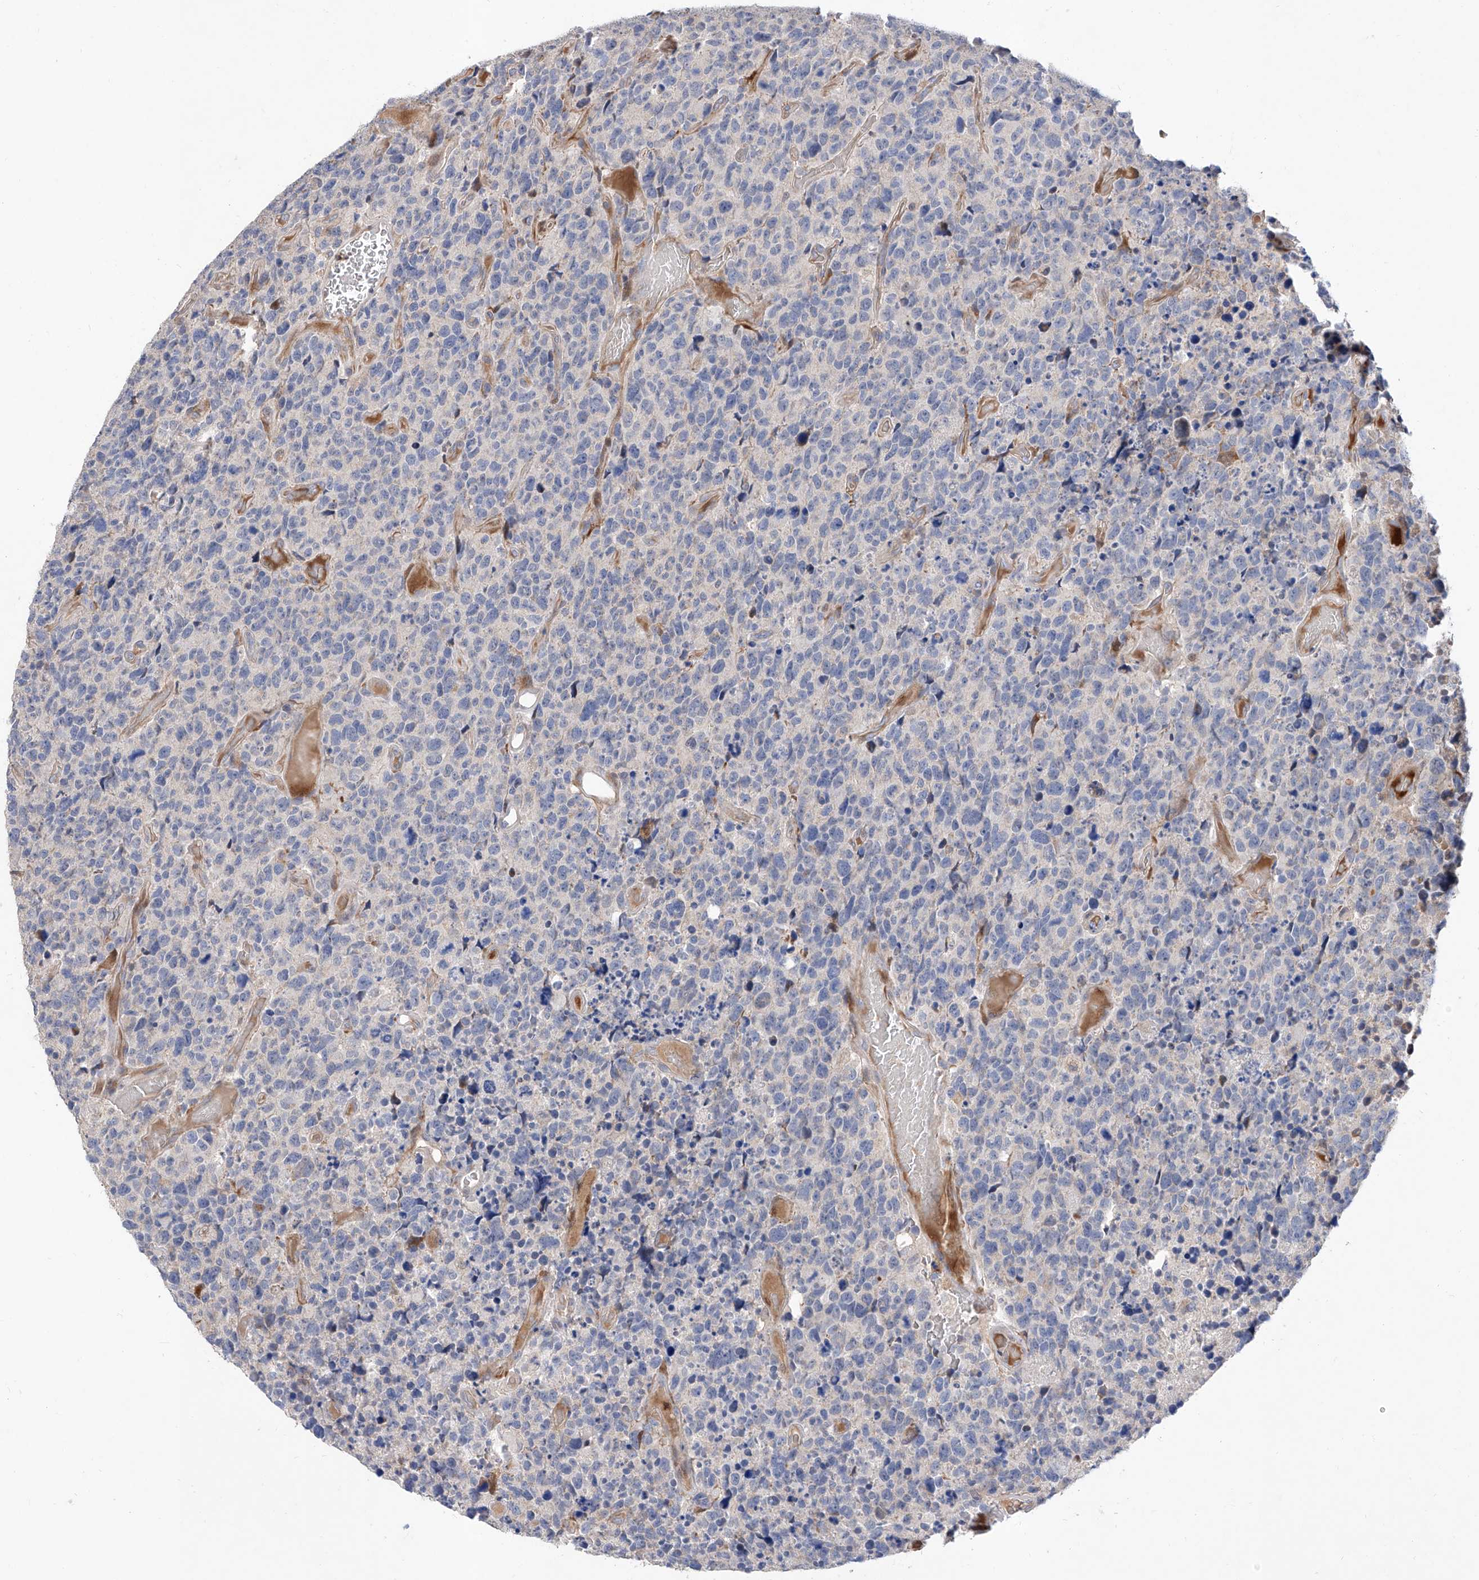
{"staining": {"intensity": "negative", "quantity": "none", "location": "none"}, "tissue": "glioma", "cell_type": "Tumor cells", "image_type": "cancer", "snomed": [{"axis": "morphology", "description": "Glioma, malignant, High grade"}, {"axis": "topography", "description": "Brain"}], "caption": "A micrograph of malignant glioma (high-grade) stained for a protein demonstrates no brown staining in tumor cells. (IHC, brightfield microscopy, high magnification).", "gene": "FUCA2", "patient": {"sex": "male", "age": 69}}